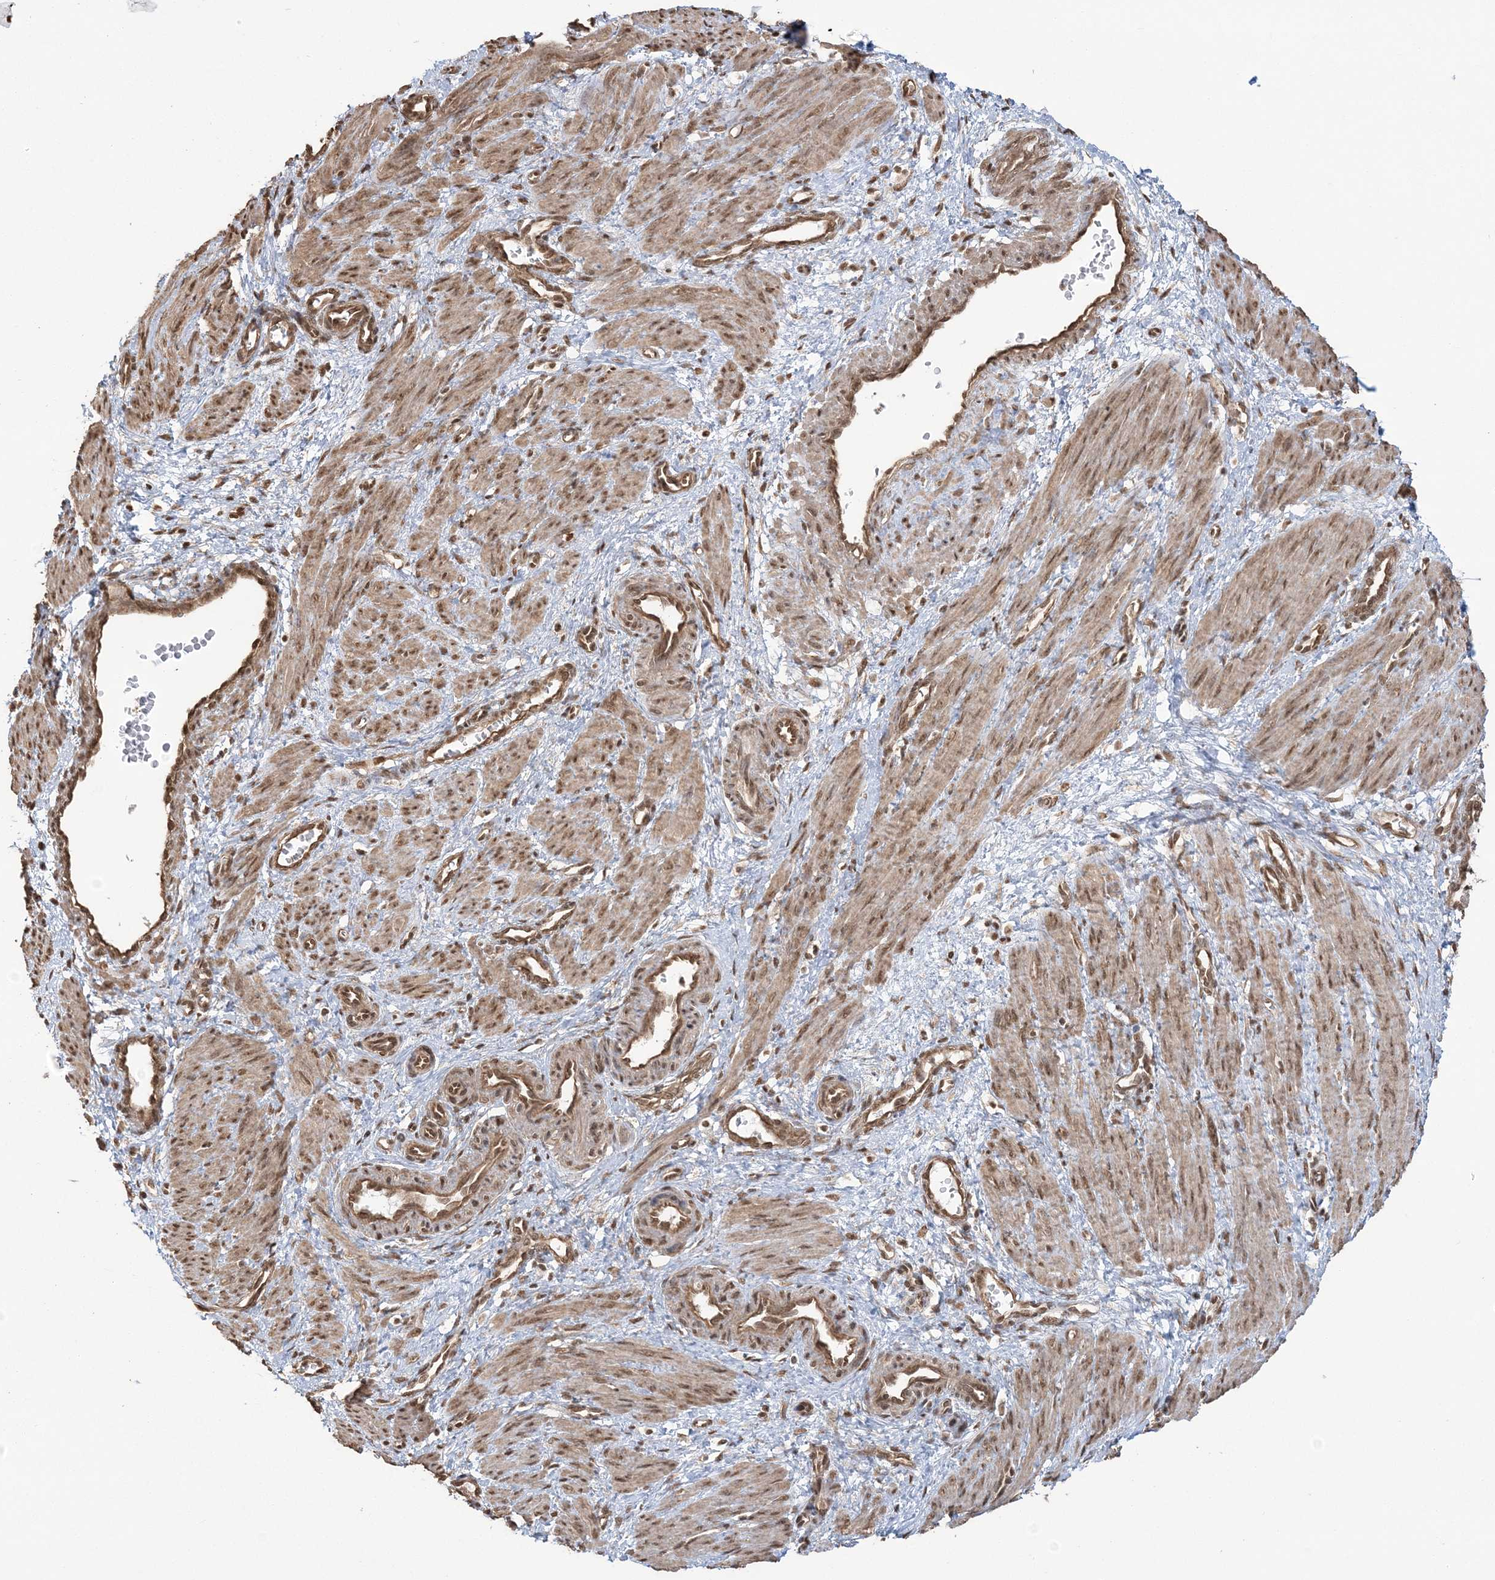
{"staining": {"intensity": "moderate", "quantity": ">75%", "location": "cytoplasmic/membranous,nuclear"}, "tissue": "smooth muscle", "cell_type": "Smooth muscle cells", "image_type": "normal", "snomed": [{"axis": "morphology", "description": "Normal tissue, NOS"}, {"axis": "topography", "description": "Endometrium"}], "caption": "Brown immunohistochemical staining in unremarkable smooth muscle shows moderate cytoplasmic/membranous,nuclear positivity in approximately >75% of smooth muscle cells.", "gene": "ZNF839", "patient": {"sex": "female", "age": 33}}